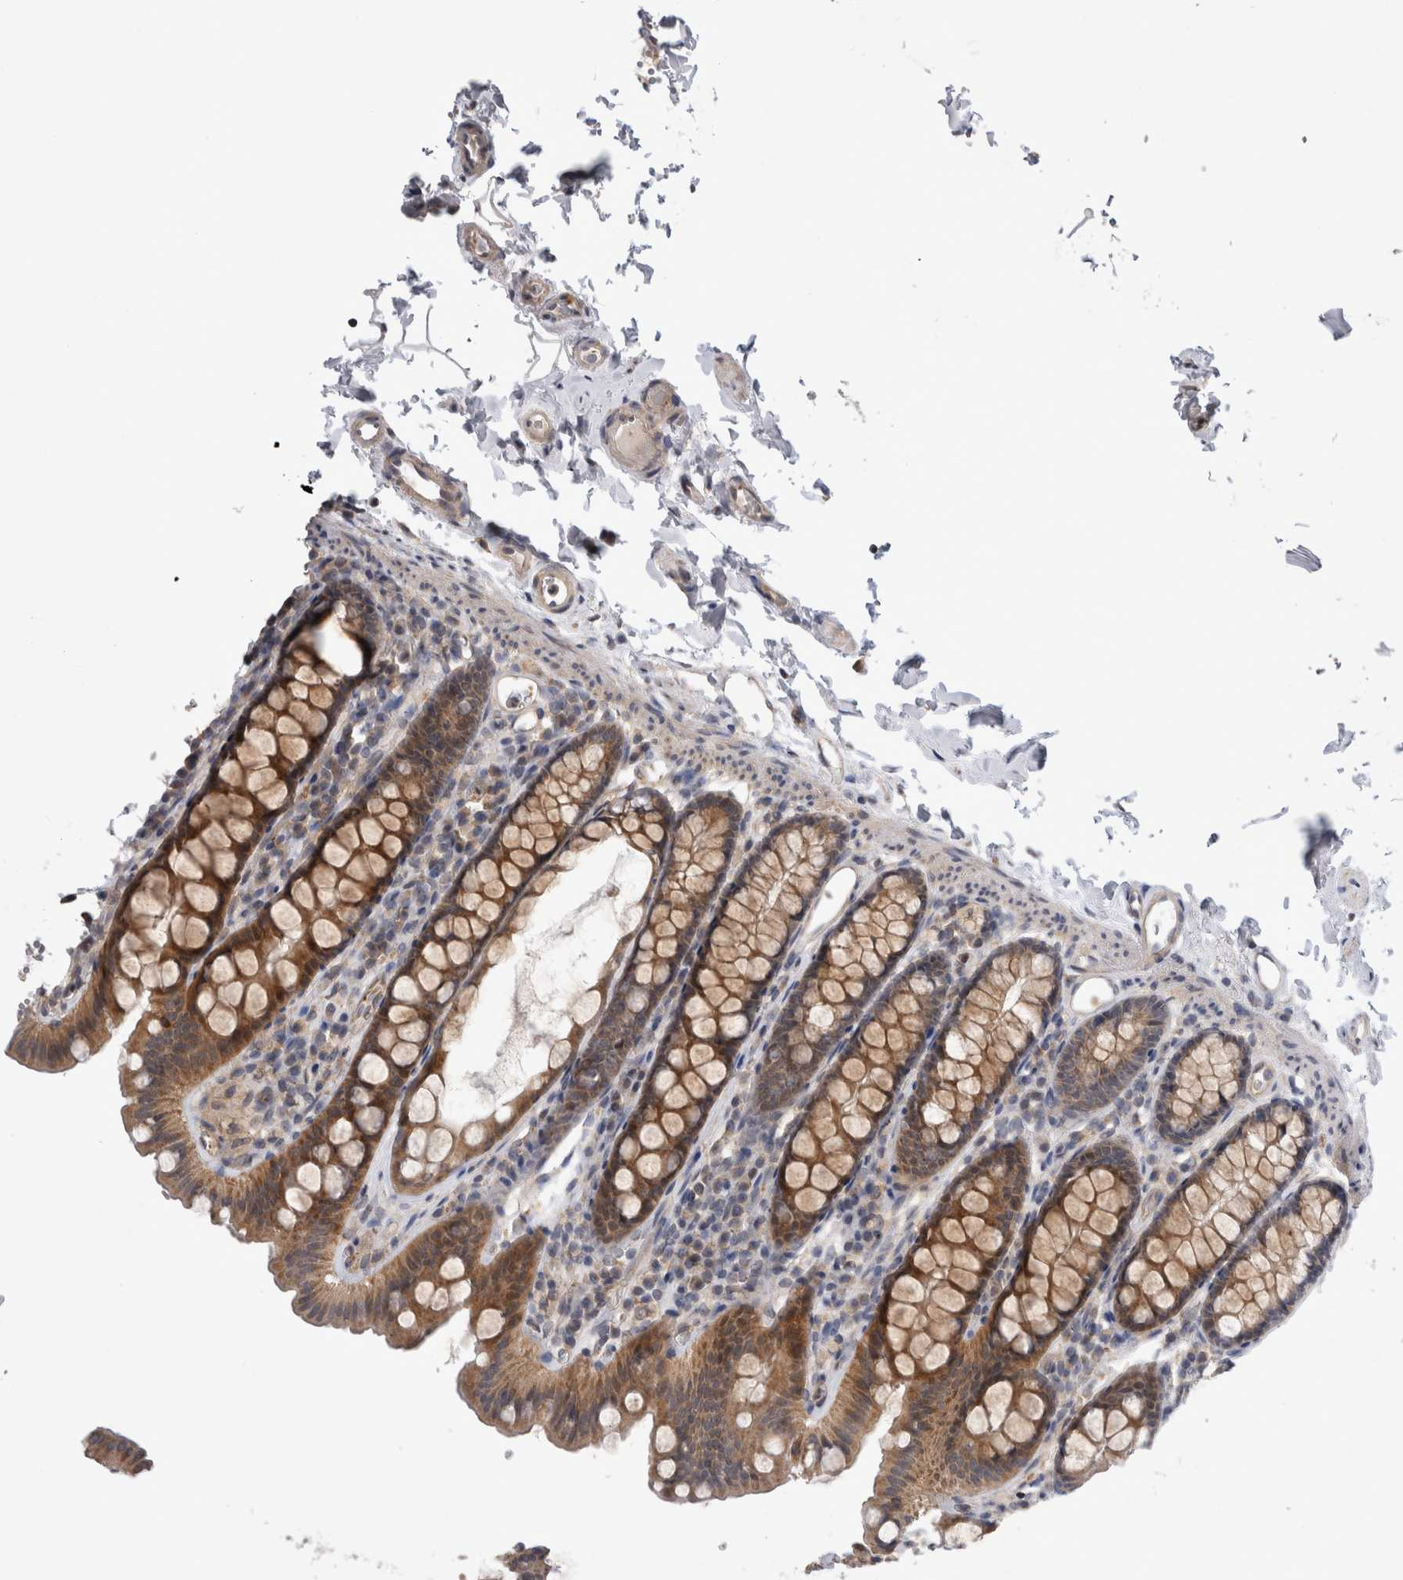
{"staining": {"intensity": "weak", "quantity": "25%-75%", "location": "cytoplasmic/membranous"}, "tissue": "colon", "cell_type": "Endothelial cells", "image_type": "normal", "snomed": [{"axis": "morphology", "description": "Normal tissue, NOS"}, {"axis": "topography", "description": "Colon"}, {"axis": "topography", "description": "Peripheral nerve tissue"}], "caption": "The photomicrograph displays a brown stain indicating the presence of a protein in the cytoplasmic/membranous of endothelial cells in colon.", "gene": "ARHGAP29", "patient": {"sex": "female", "age": 61}}